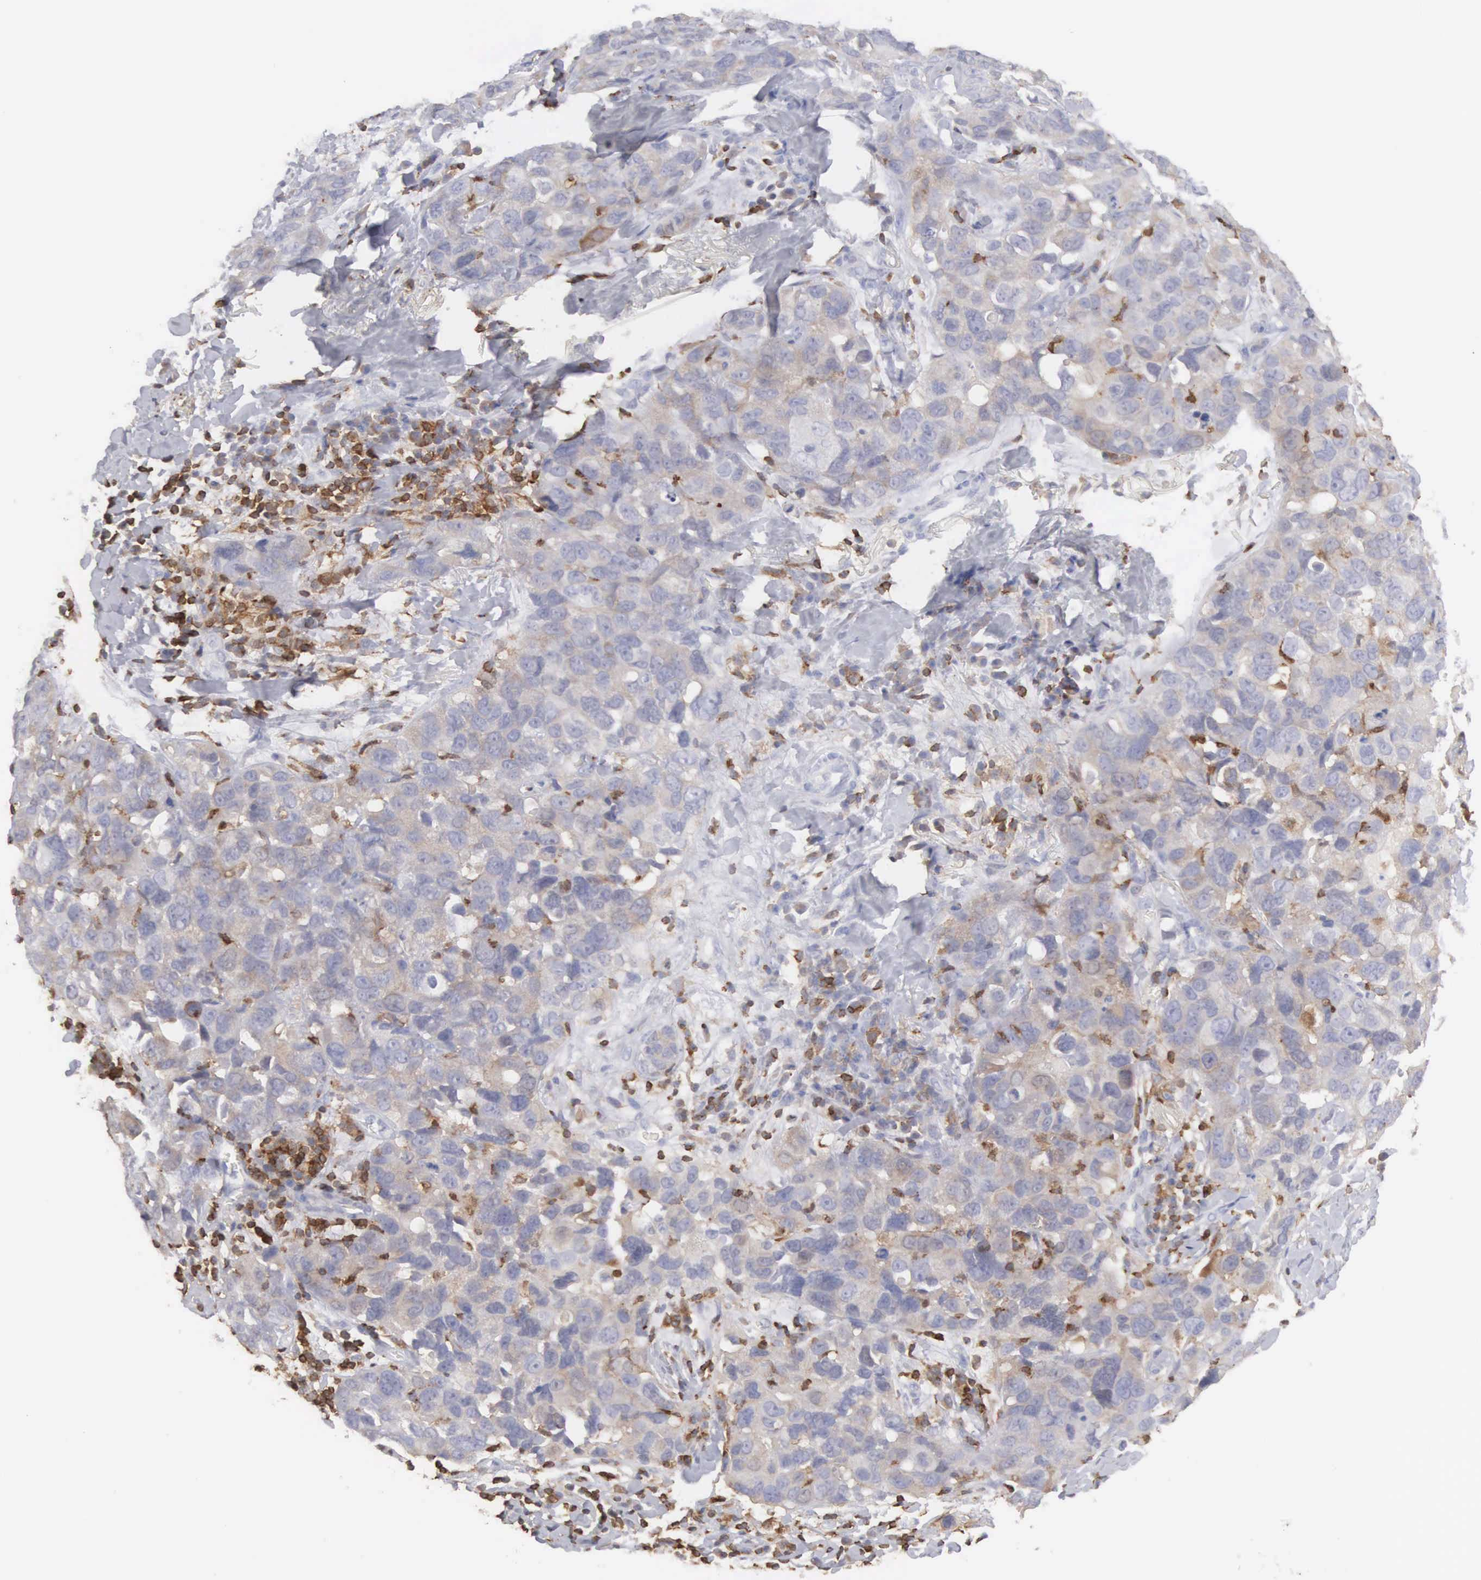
{"staining": {"intensity": "weak", "quantity": "25%-75%", "location": "cytoplasmic/membranous"}, "tissue": "breast cancer", "cell_type": "Tumor cells", "image_type": "cancer", "snomed": [{"axis": "morphology", "description": "Duct carcinoma"}, {"axis": "topography", "description": "Breast"}], "caption": "Weak cytoplasmic/membranous expression is identified in approximately 25%-75% of tumor cells in intraductal carcinoma (breast).", "gene": "SH3BP1", "patient": {"sex": "female", "age": 69}}